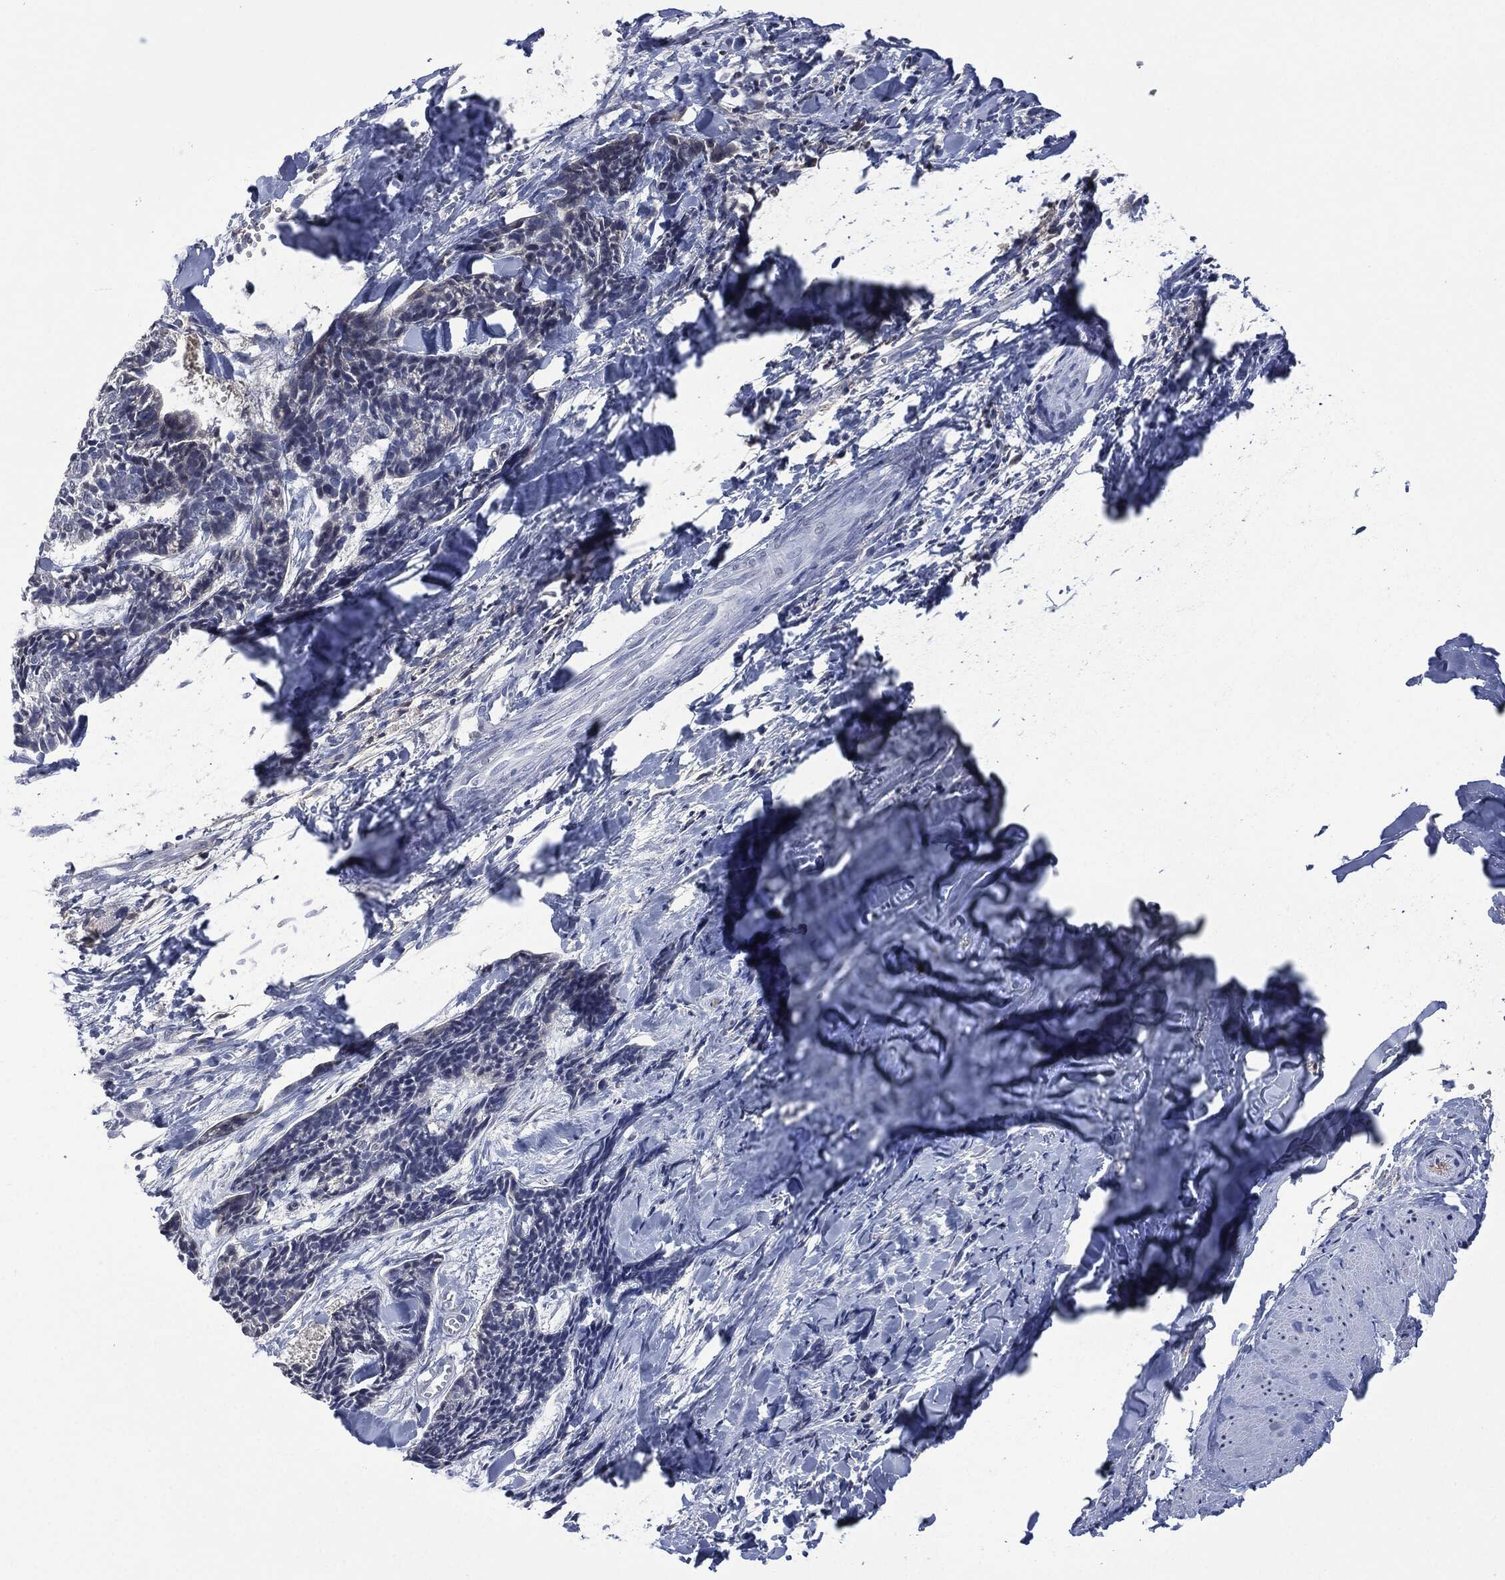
{"staining": {"intensity": "negative", "quantity": "none", "location": "none"}, "tissue": "skin cancer", "cell_type": "Tumor cells", "image_type": "cancer", "snomed": [{"axis": "morphology", "description": "Basal cell carcinoma"}, {"axis": "topography", "description": "Skin"}], "caption": "Human basal cell carcinoma (skin) stained for a protein using immunohistochemistry shows no positivity in tumor cells.", "gene": "SIGLEC7", "patient": {"sex": "male", "age": 86}}